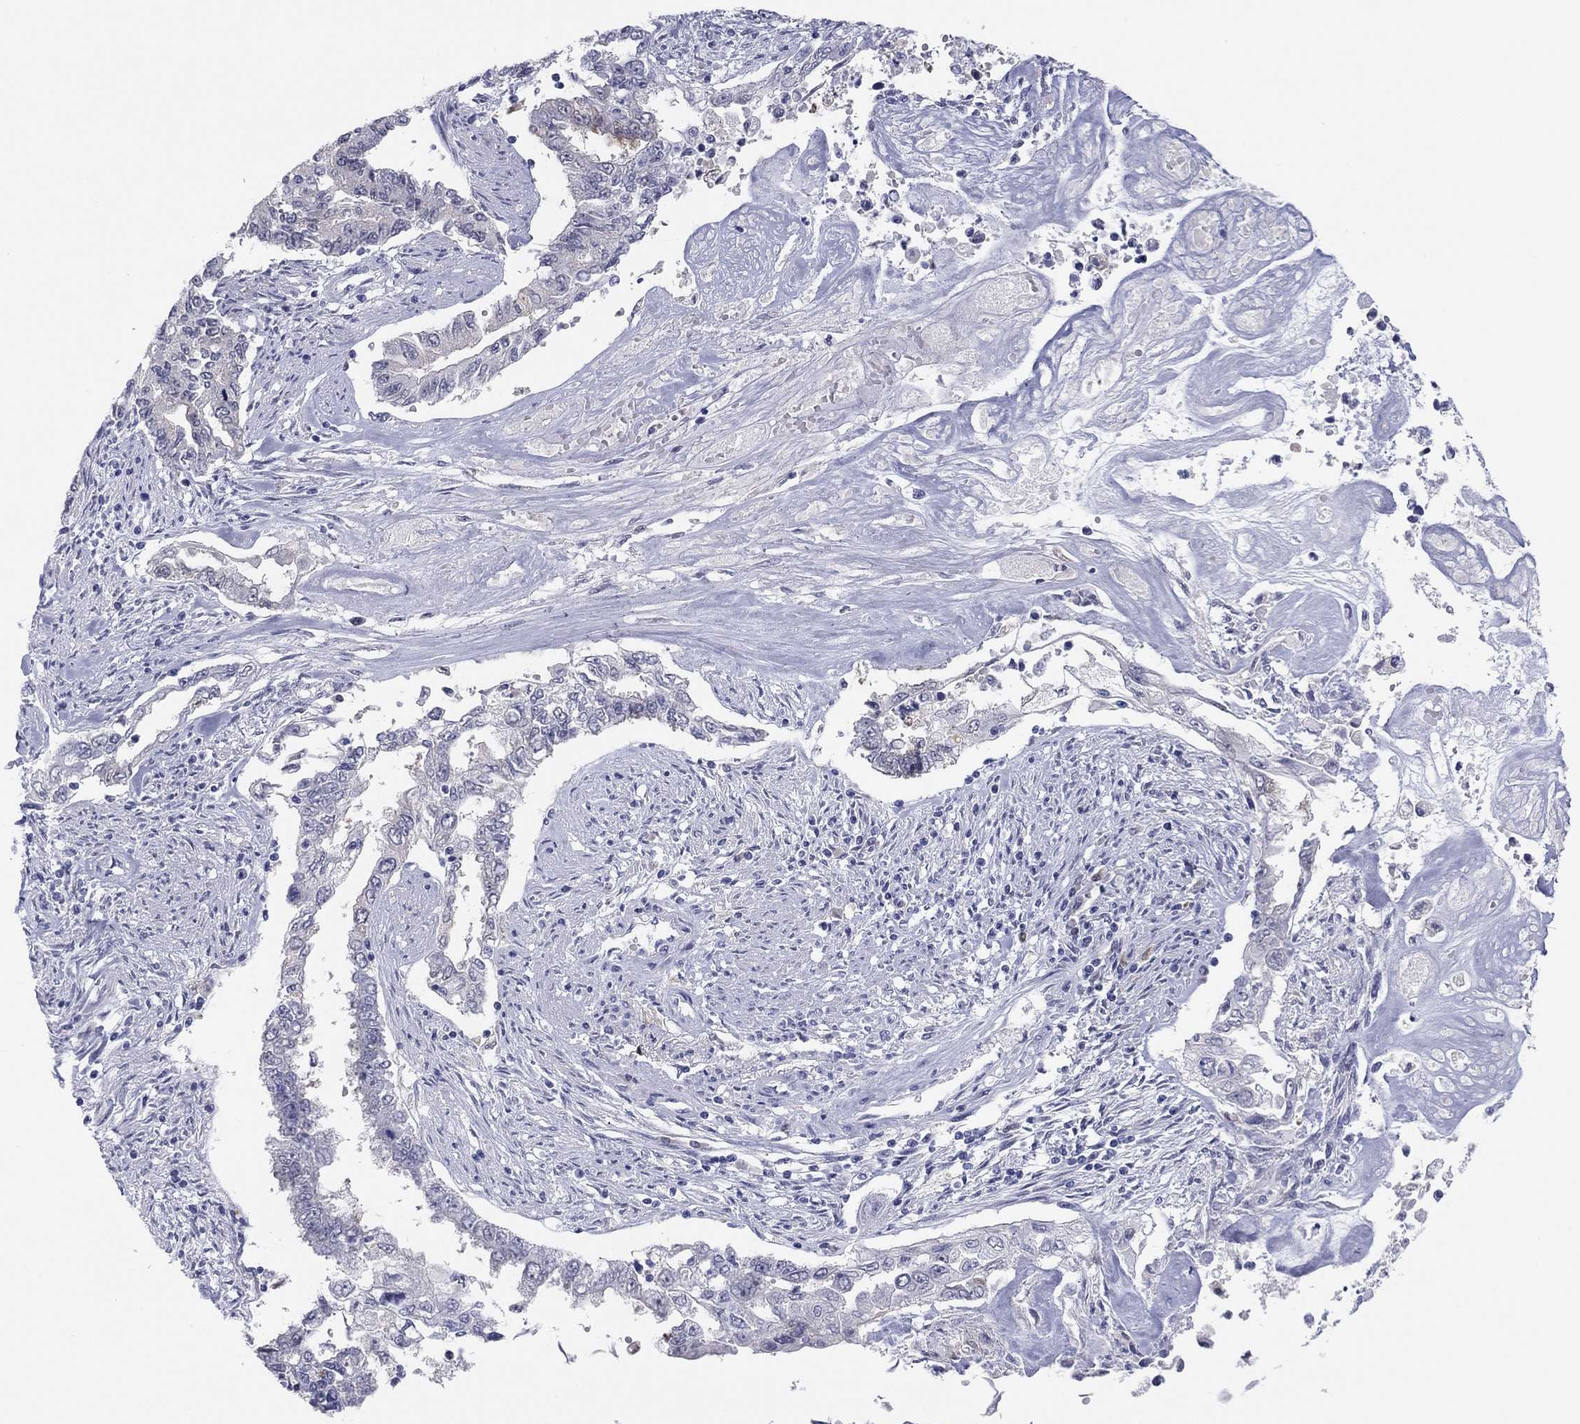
{"staining": {"intensity": "negative", "quantity": "none", "location": "none"}, "tissue": "endometrial cancer", "cell_type": "Tumor cells", "image_type": "cancer", "snomed": [{"axis": "morphology", "description": "Adenocarcinoma, NOS"}, {"axis": "topography", "description": "Uterus"}], "caption": "Endometrial cancer (adenocarcinoma) stained for a protein using IHC shows no expression tumor cells.", "gene": "PDXK", "patient": {"sex": "female", "age": 59}}